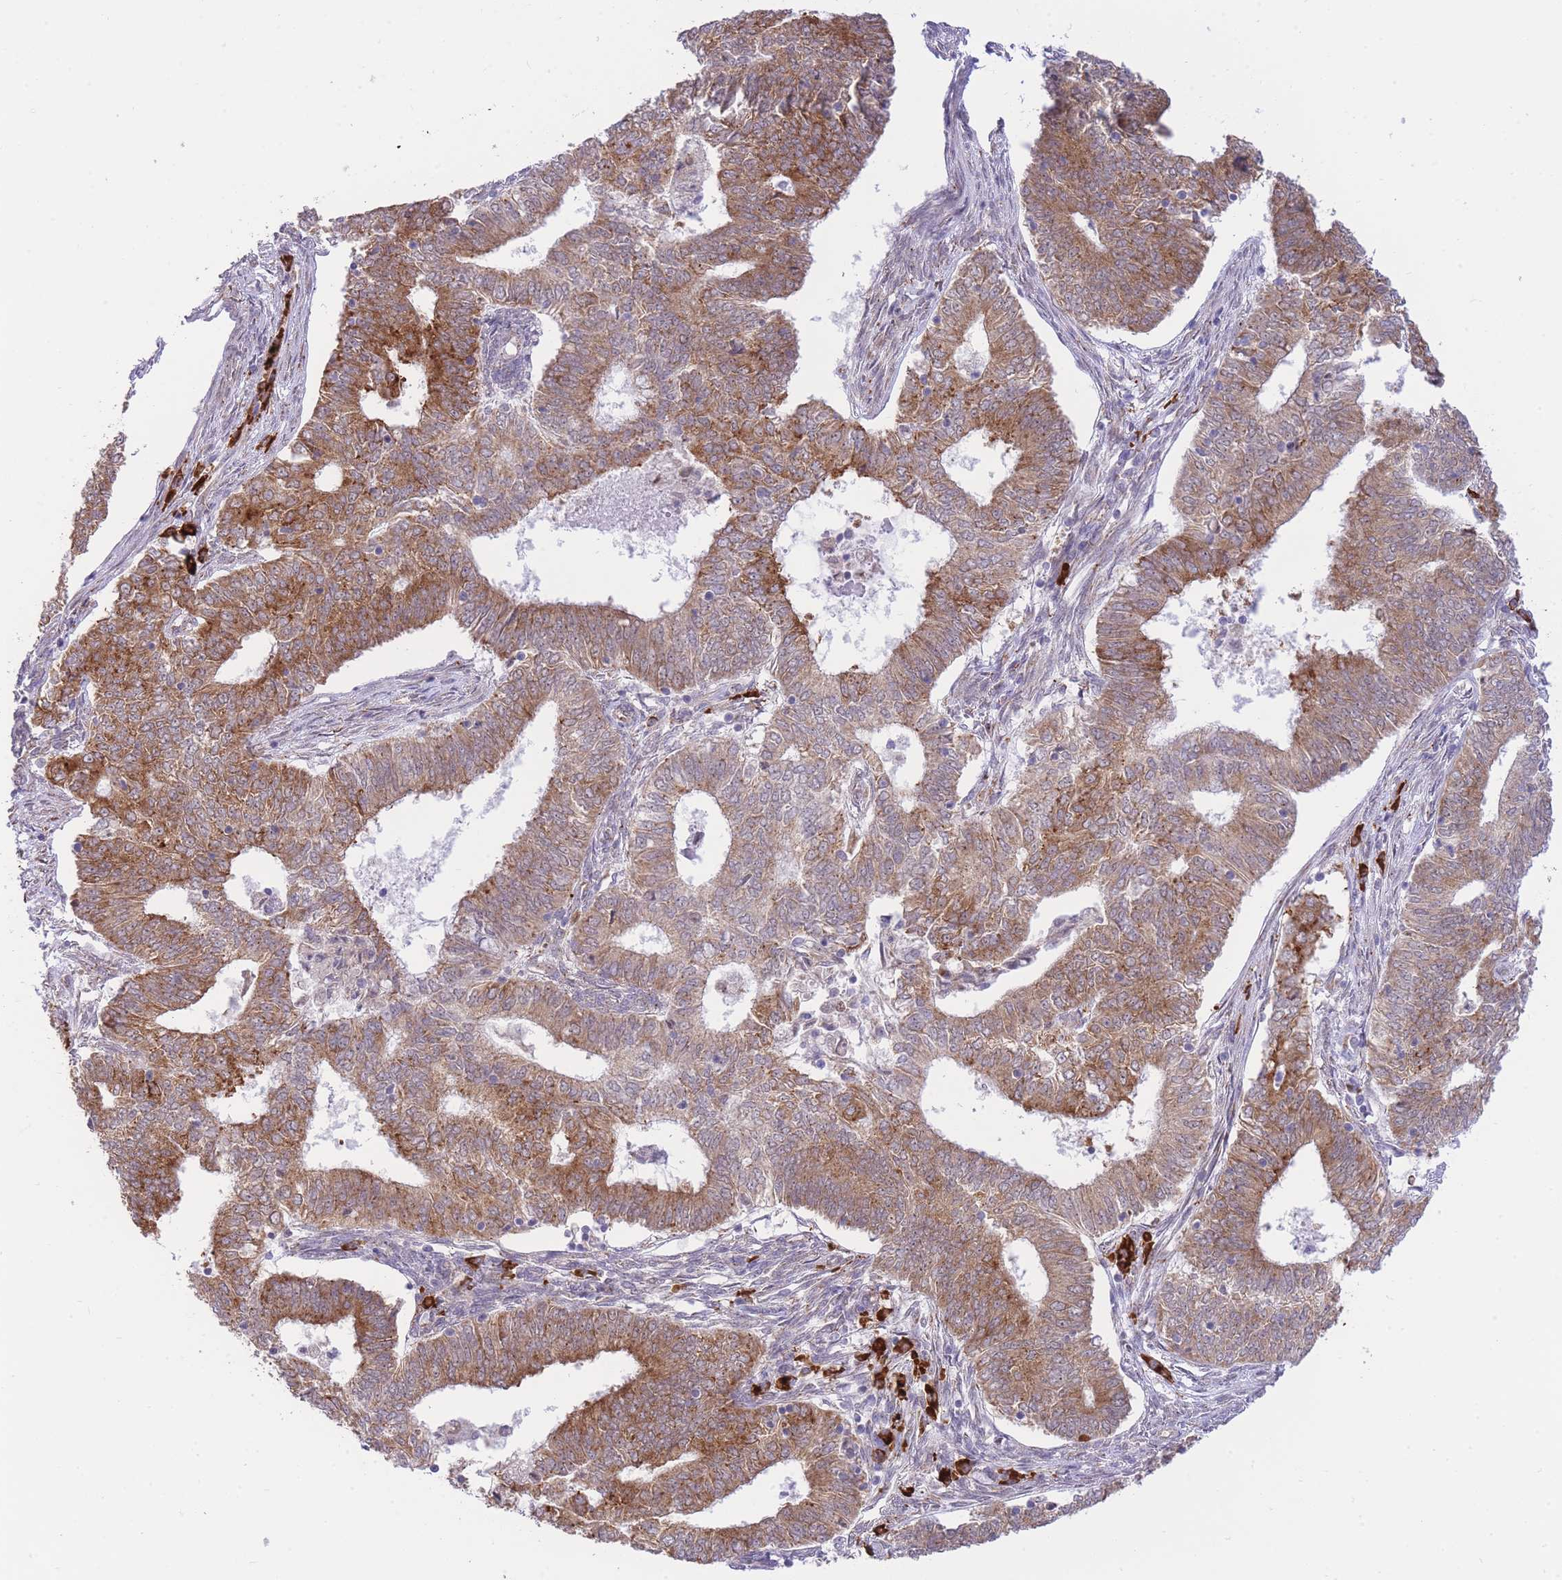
{"staining": {"intensity": "moderate", "quantity": ">75%", "location": "cytoplasmic/membranous"}, "tissue": "endometrial cancer", "cell_type": "Tumor cells", "image_type": "cancer", "snomed": [{"axis": "morphology", "description": "Adenocarcinoma, NOS"}, {"axis": "topography", "description": "Endometrium"}], "caption": "Immunohistochemical staining of human adenocarcinoma (endometrial) demonstrates medium levels of moderate cytoplasmic/membranous protein positivity in about >75% of tumor cells.", "gene": "EXOSC8", "patient": {"sex": "female", "age": 62}}